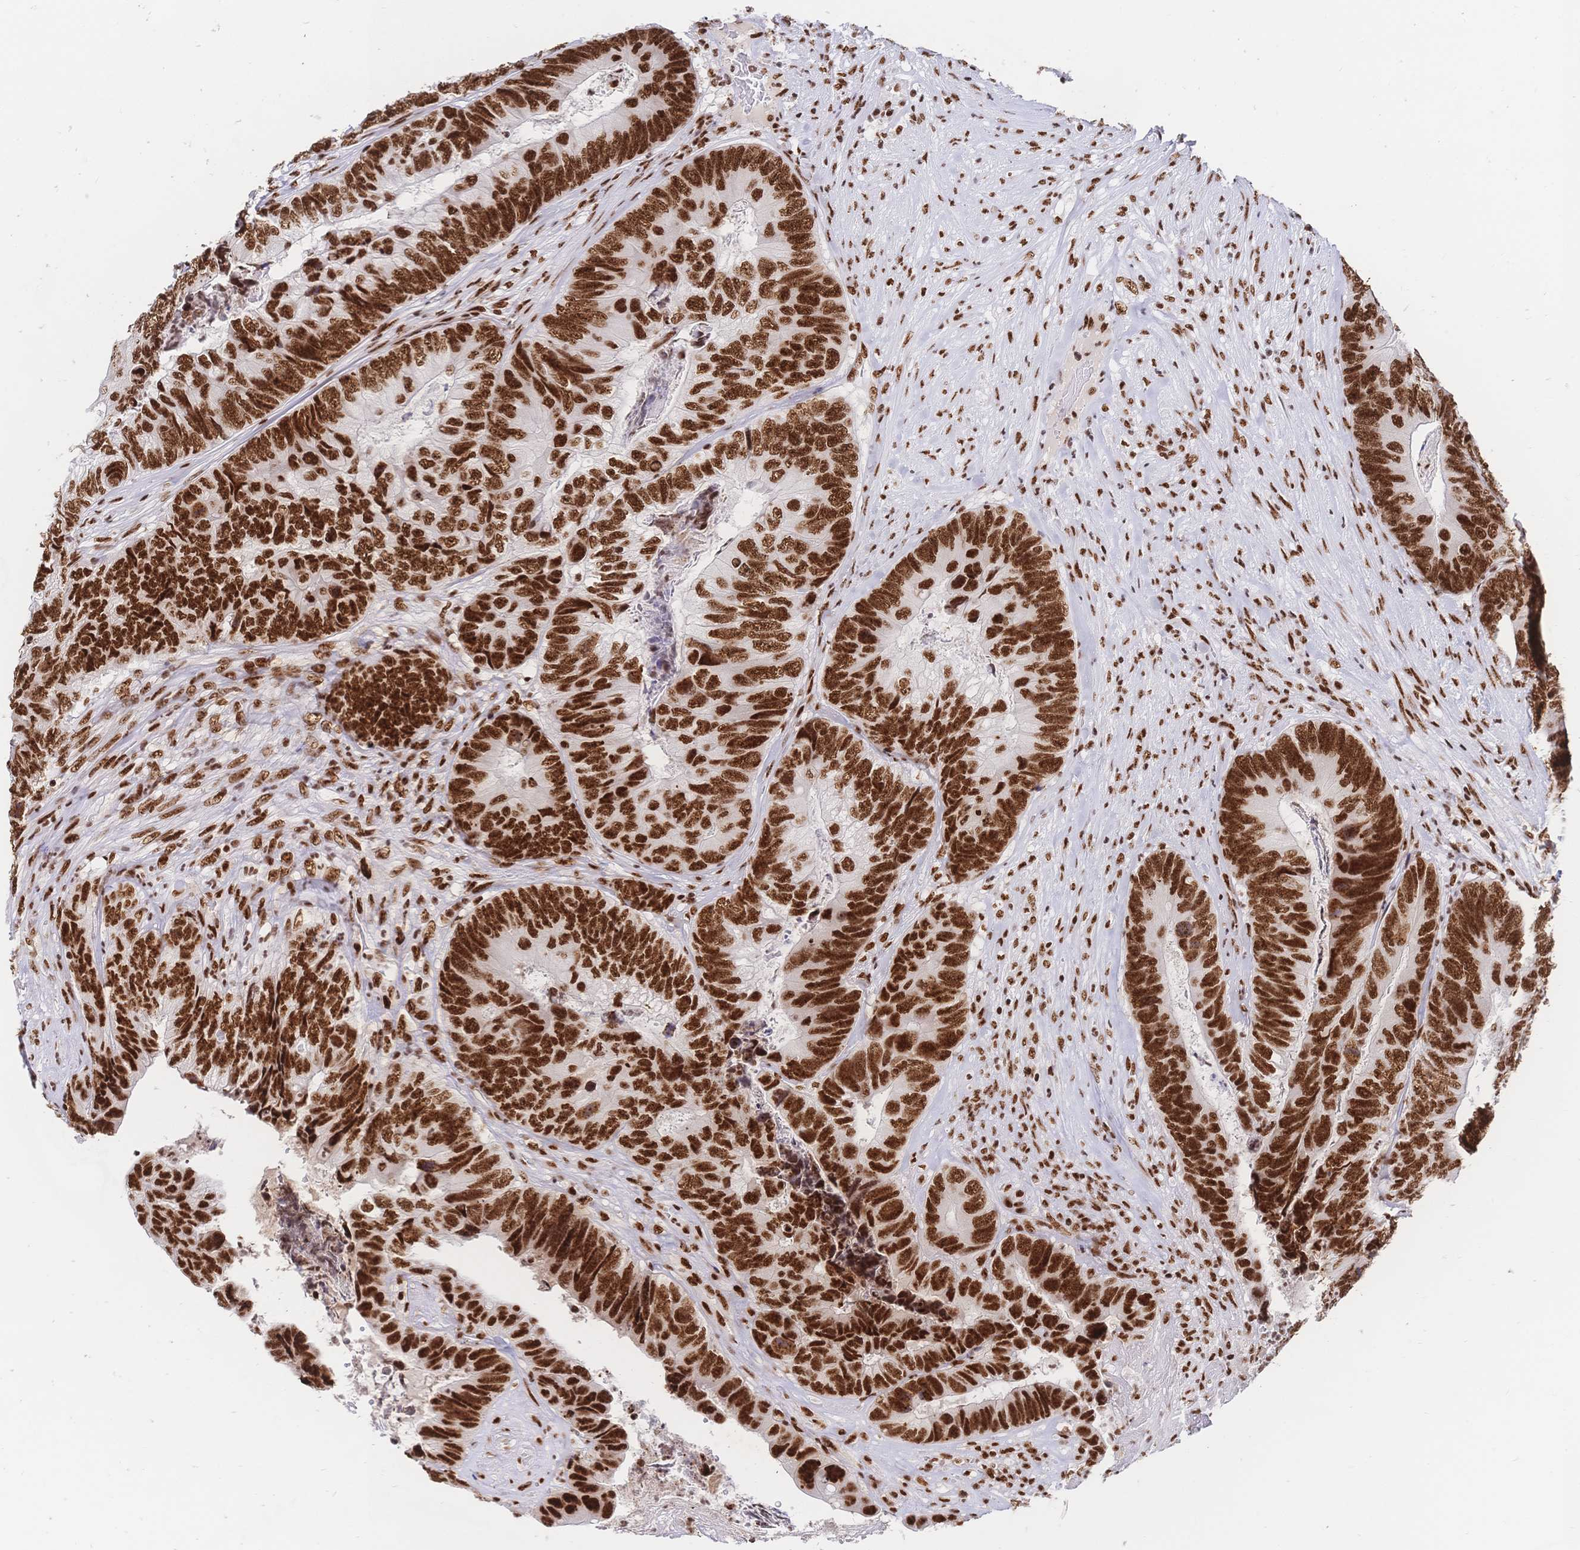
{"staining": {"intensity": "strong", "quantity": ">75%", "location": "nuclear"}, "tissue": "colorectal cancer", "cell_type": "Tumor cells", "image_type": "cancer", "snomed": [{"axis": "morphology", "description": "Adenocarcinoma, NOS"}, {"axis": "topography", "description": "Colon"}], "caption": "Protein expression by immunohistochemistry demonstrates strong nuclear staining in approximately >75% of tumor cells in colorectal adenocarcinoma.", "gene": "SRSF1", "patient": {"sex": "female", "age": 67}}